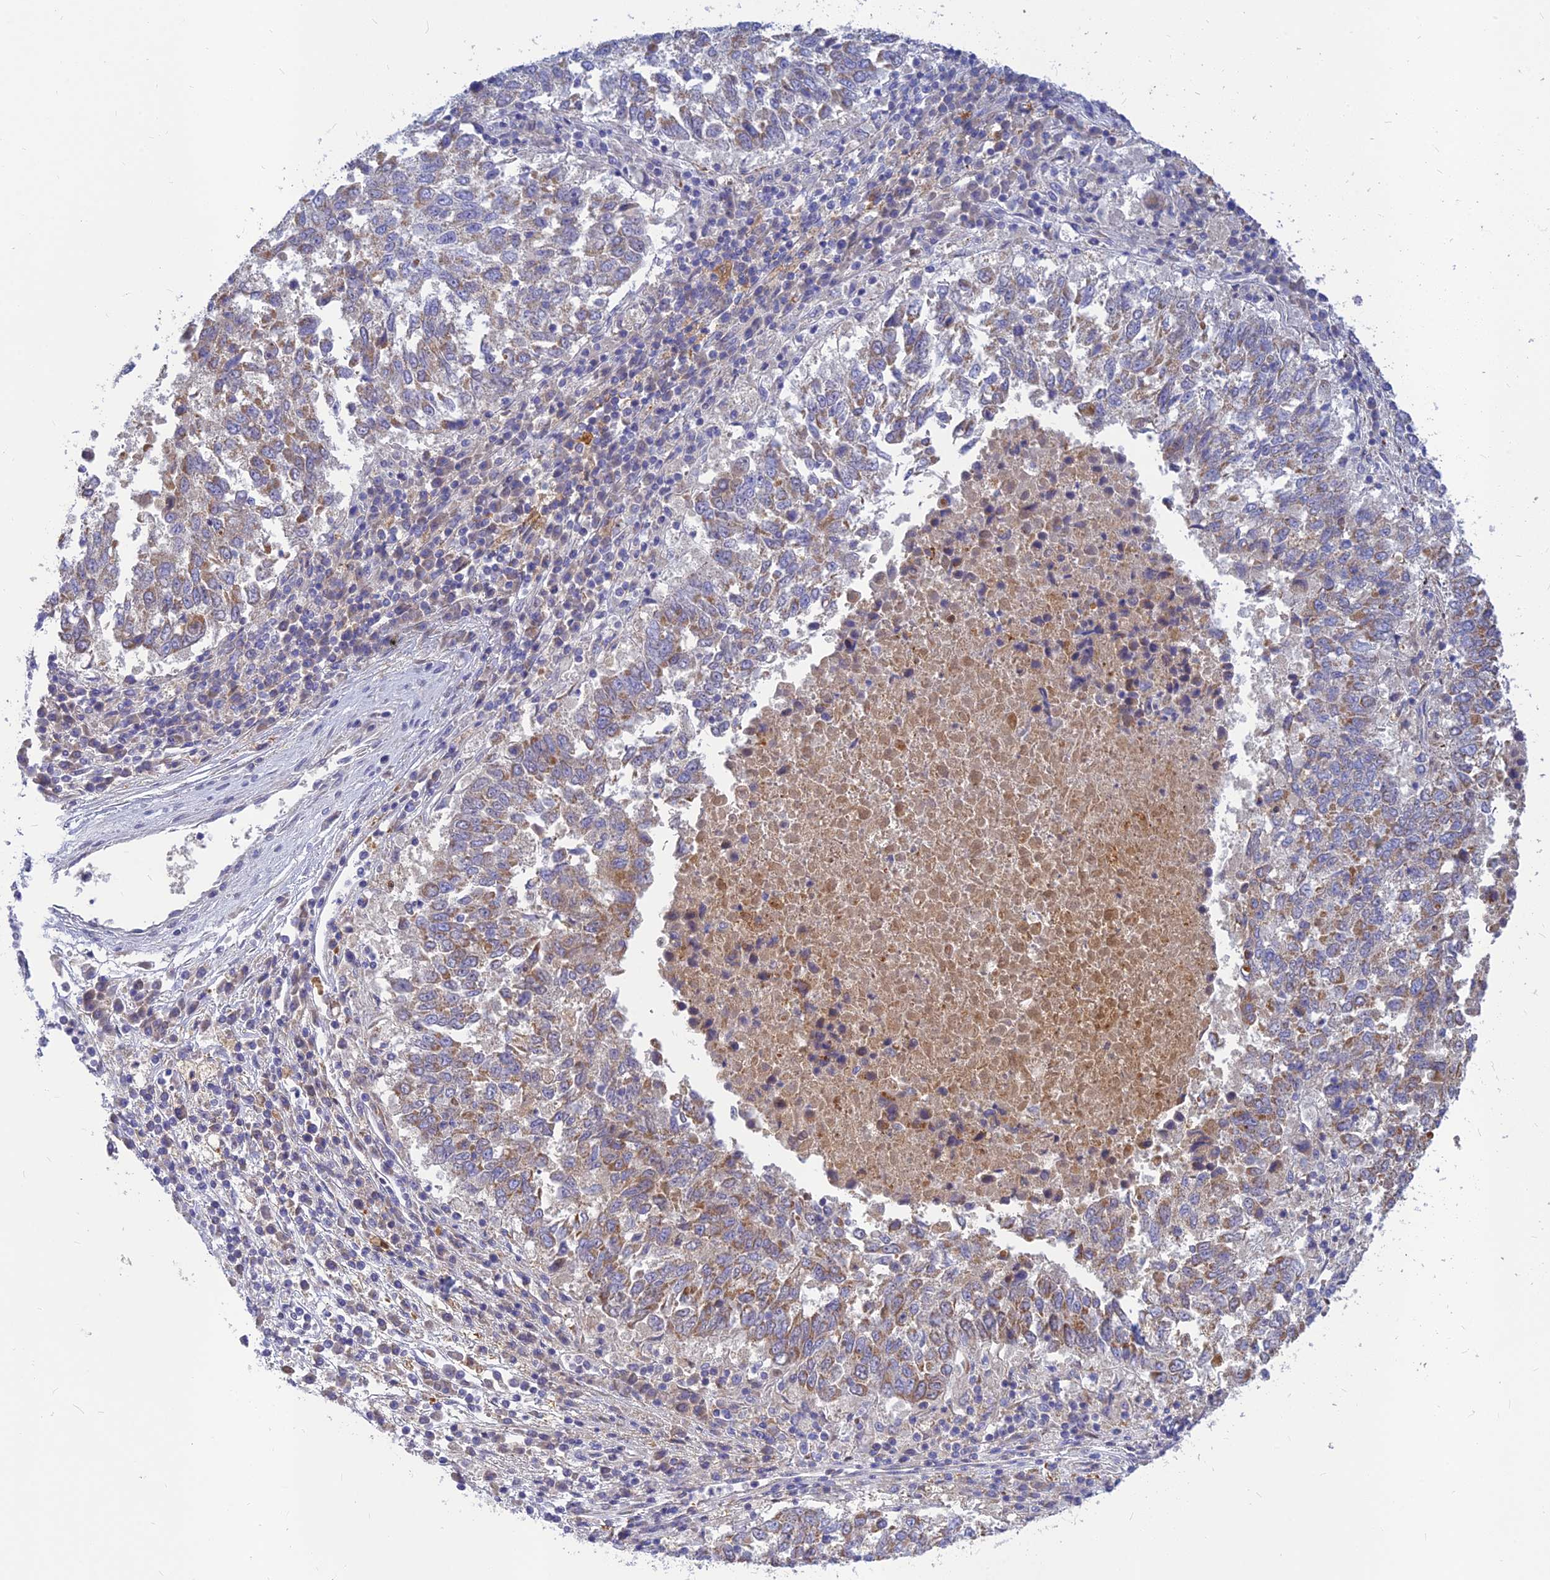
{"staining": {"intensity": "moderate", "quantity": "25%-75%", "location": "cytoplasmic/membranous"}, "tissue": "lung cancer", "cell_type": "Tumor cells", "image_type": "cancer", "snomed": [{"axis": "morphology", "description": "Squamous cell carcinoma, NOS"}, {"axis": "topography", "description": "Lung"}], "caption": "Lung cancer tissue demonstrates moderate cytoplasmic/membranous staining in approximately 25%-75% of tumor cells The staining is performed using DAB (3,3'-diaminobenzidine) brown chromogen to label protein expression. The nuclei are counter-stained blue using hematoxylin.", "gene": "CACNA1B", "patient": {"sex": "male", "age": 73}}